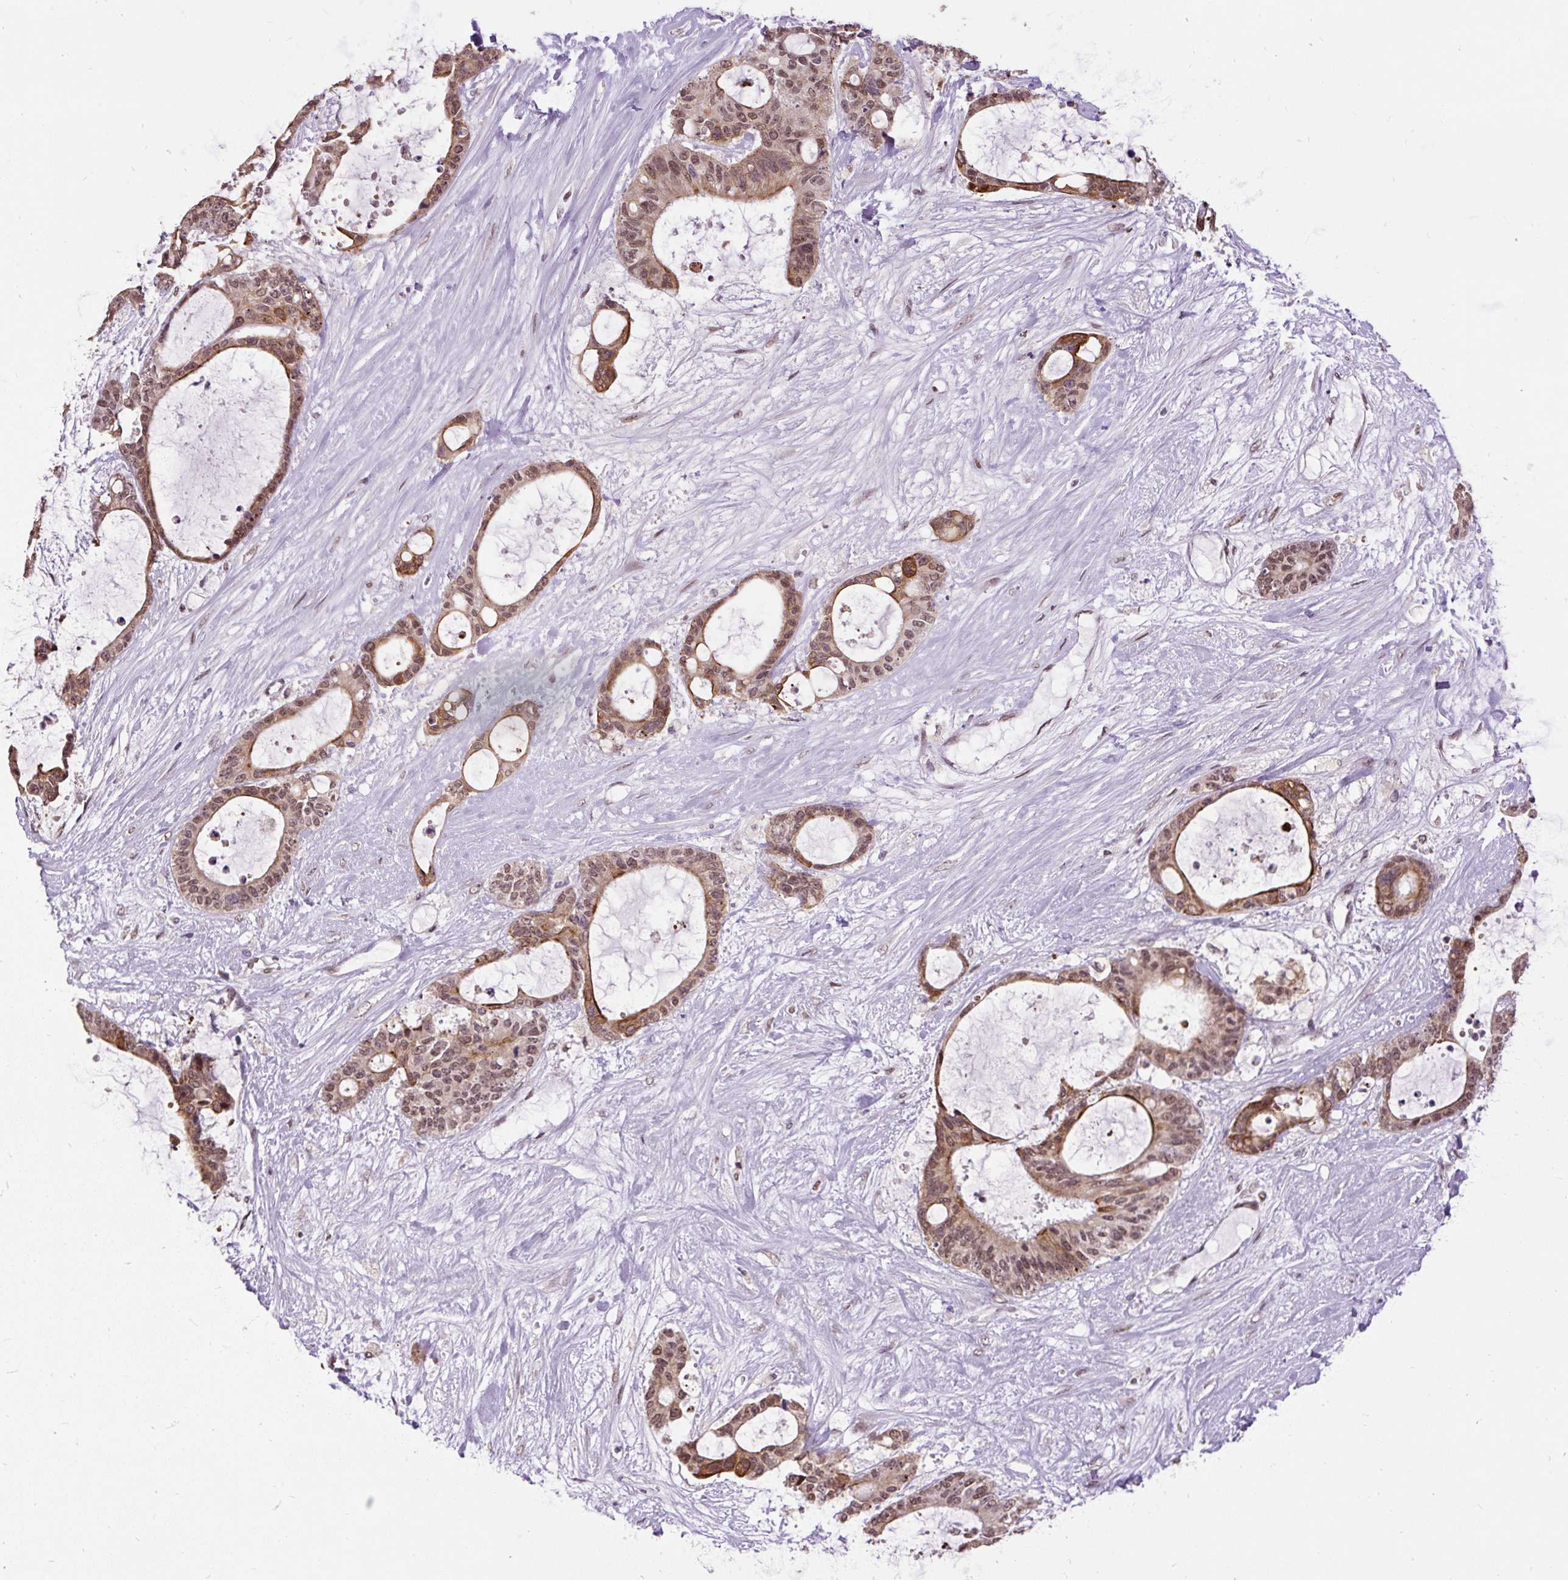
{"staining": {"intensity": "moderate", "quantity": ">75%", "location": "cytoplasmic/membranous,nuclear"}, "tissue": "liver cancer", "cell_type": "Tumor cells", "image_type": "cancer", "snomed": [{"axis": "morphology", "description": "Normal tissue, NOS"}, {"axis": "morphology", "description": "Cholangiocarcinoma"}, {"axis": "topography", "description": "Liver"}, {"axis": "topography", "description": "Peripheral nerve tissue"}], "caption": "Human liver cancer (cholangiocarcinoma) stained with a protein marker displays moderate staining in tumor cells.", "gene": "ZNF672", "patient": {"sex": "female", "age": 73}}